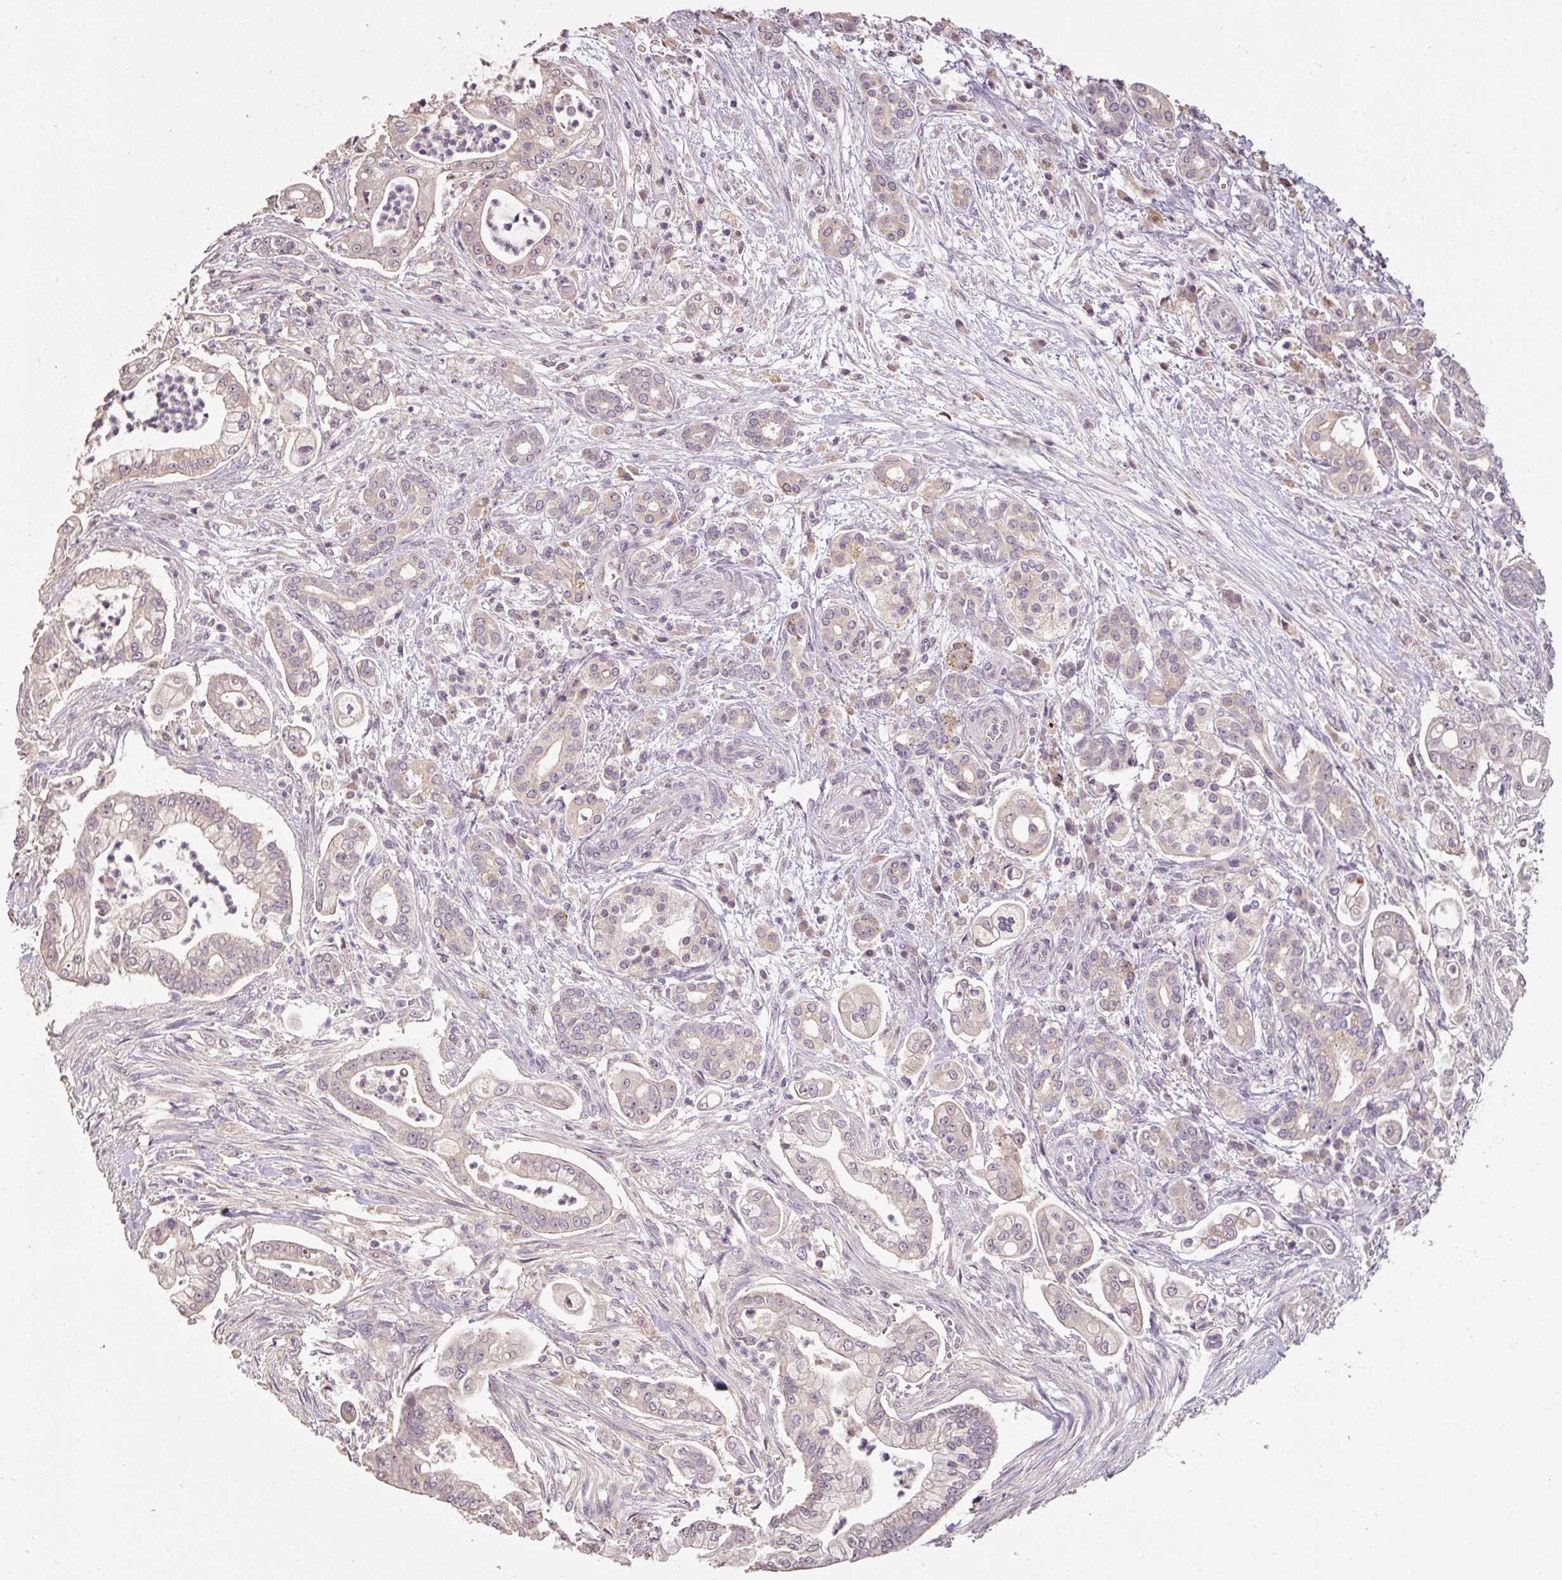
{"staining": {"intensity": "negative", "quantity": "none", "location": "none"}, "tissue": "pancreatic cancer", "cell_type": "Tumor cells", "image_type": "cancer", "snomed": [{"axis": "morphology", "description": "Adenocarcinoma, NOS"}, {"axis": "topography", "description": "Pancreas"}], "caption": "The micrograph displays no staining of tumor cells in adenocarcinoma (pancreatic).", "gene": "CFAP65", "patient": {"sex": "female", "age": 69}}